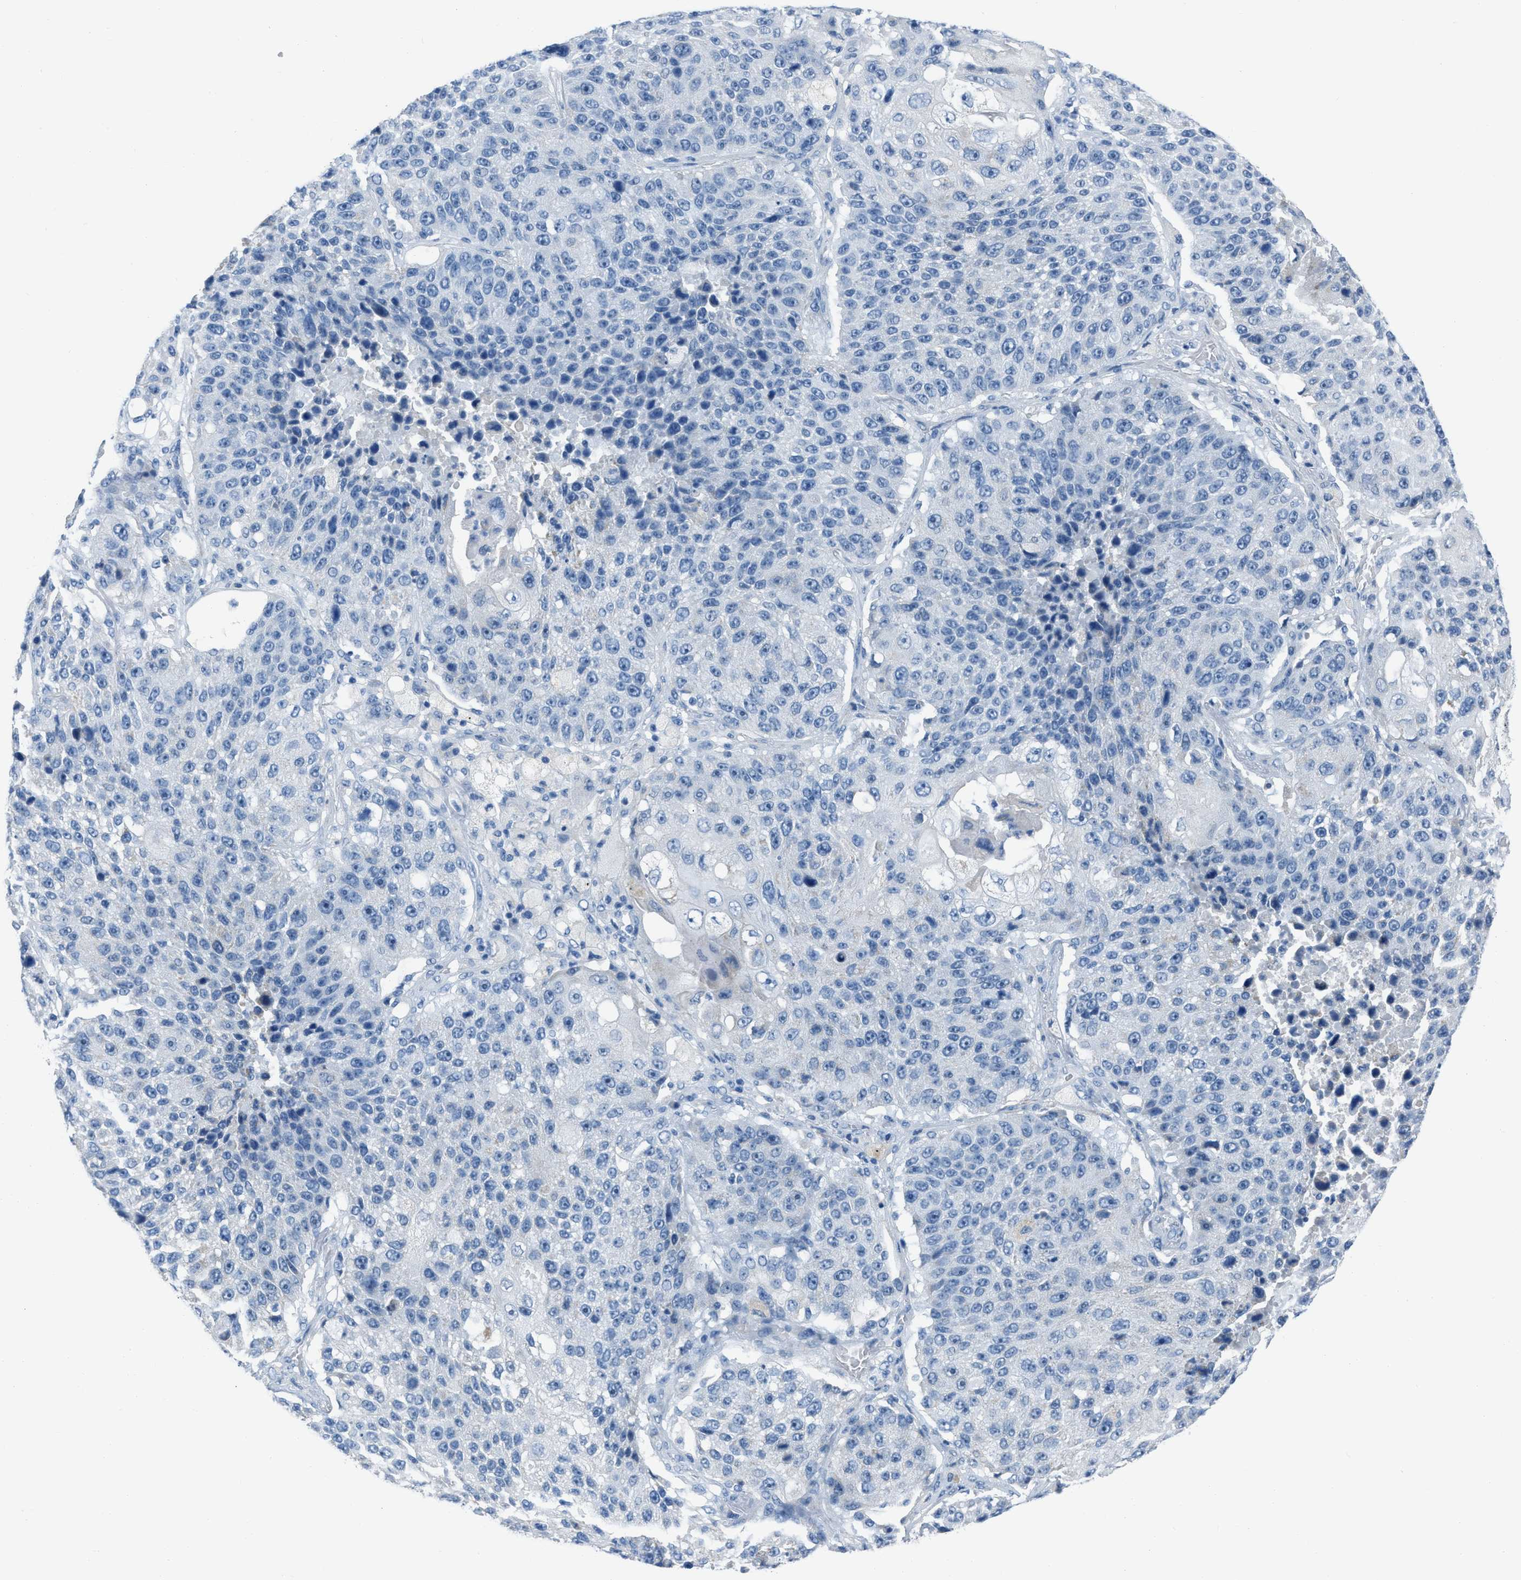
{"staining": {"intensity": "negative", "quantity": "none", "location": "none"}, "tissue": "lung cancer", "cell_type": "Tumor cells", "image_type": "cancer", "snomed": [{"axis": "morphology", "description": "Squamous cell carcinoma, NOS"}, {"axis": "topography", "description": "Lung"}], "caption": "A histopathology image of squamous cell carcinoma (lung) stained for a protein reveals no brown staining in tumor cells. Nuclei are stained in blue.", "gene": "SPATC1L", "patient": {"sex": "male", "age": 61}}